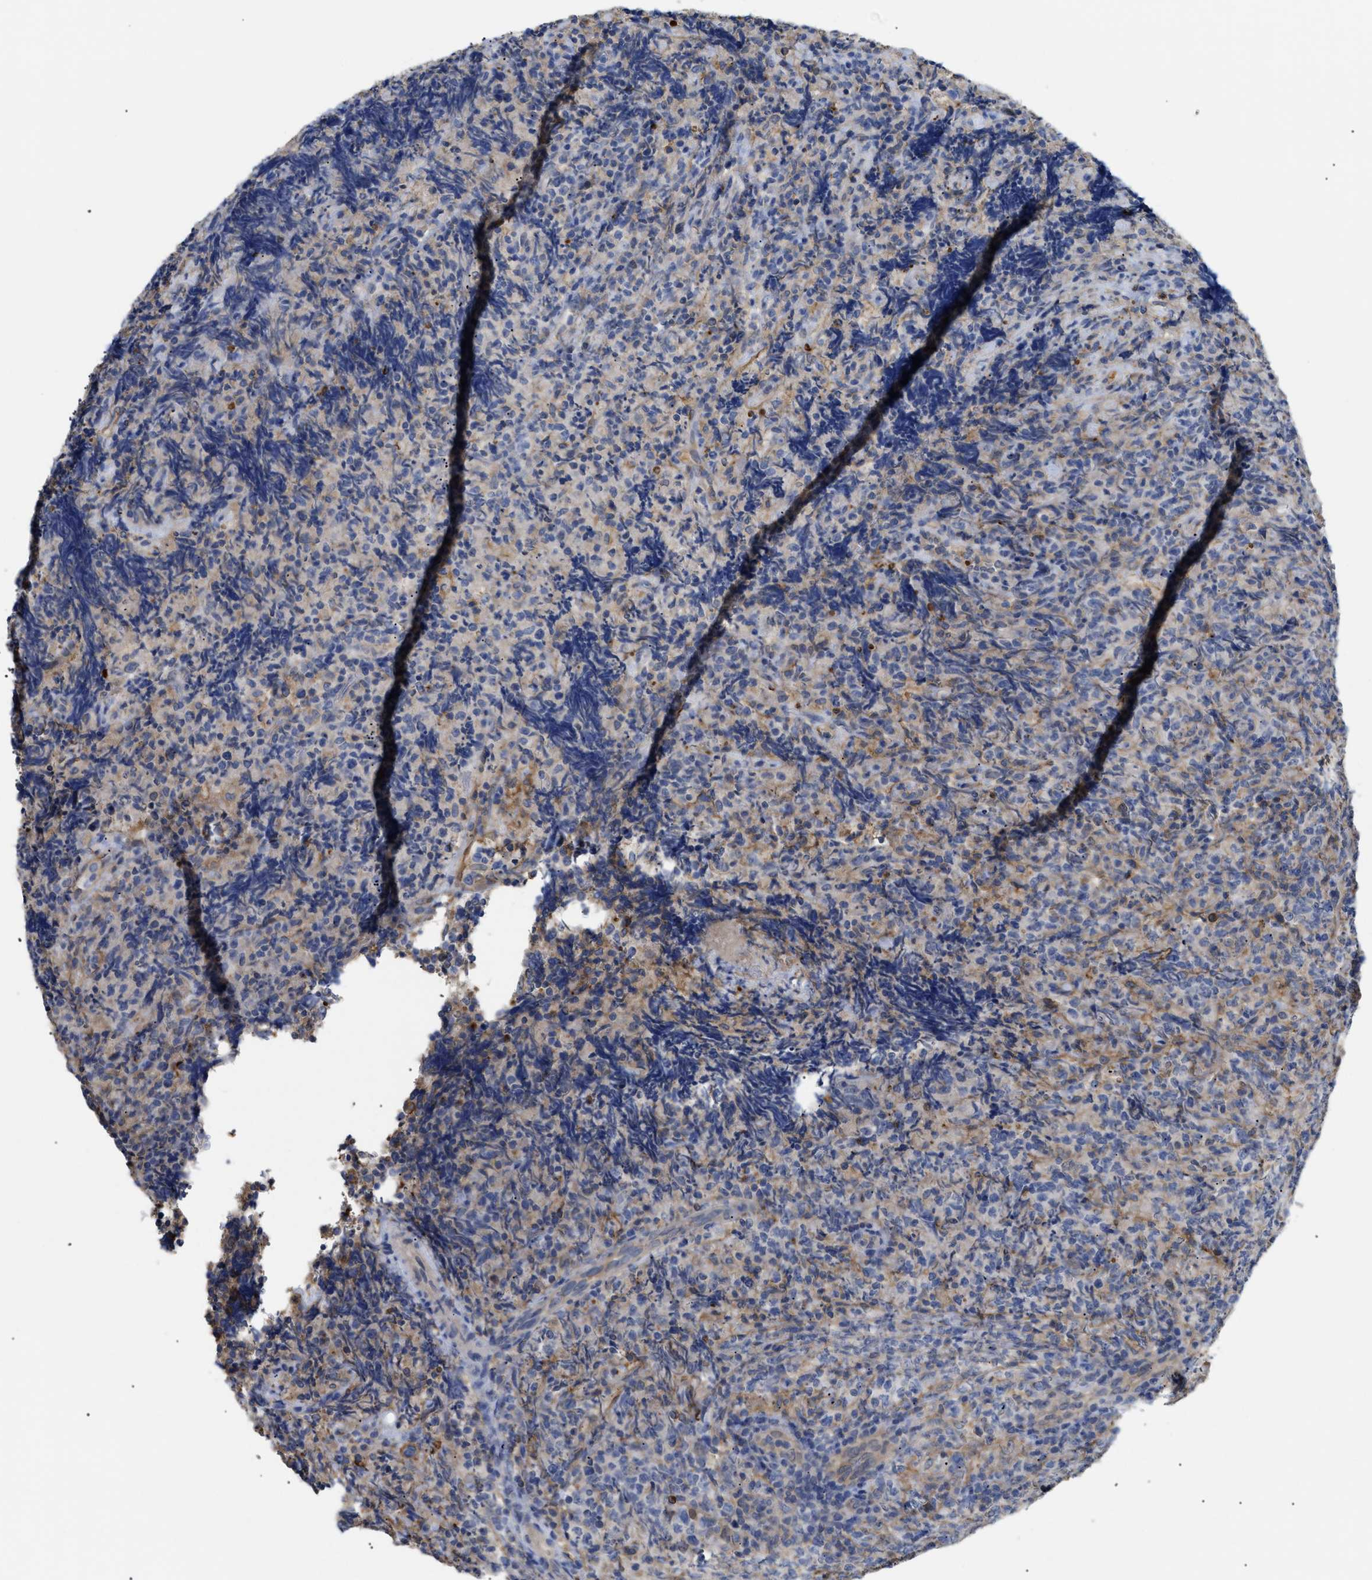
{"staining": {"intensity": "weak", "quantity": "<25%", "location": "cytoplasmic/membranous"}, "tissue": "lymphoma", "cell_type": "Tumor cells", "image_type": "cancer", "snomed": [{"axis": "morphology", "description": "Malignant lymphoma, non-Hodgkin's type, High grade"}, {"axis": "topography", "description": "Tonsil"}], "caption": "This is a image of immunohistochemistry (IHC) staining of lymphoma, which shows no expression in tumor cells.", "gene": "ANXA4", "patient": {"sex": "female", "age": 36}}